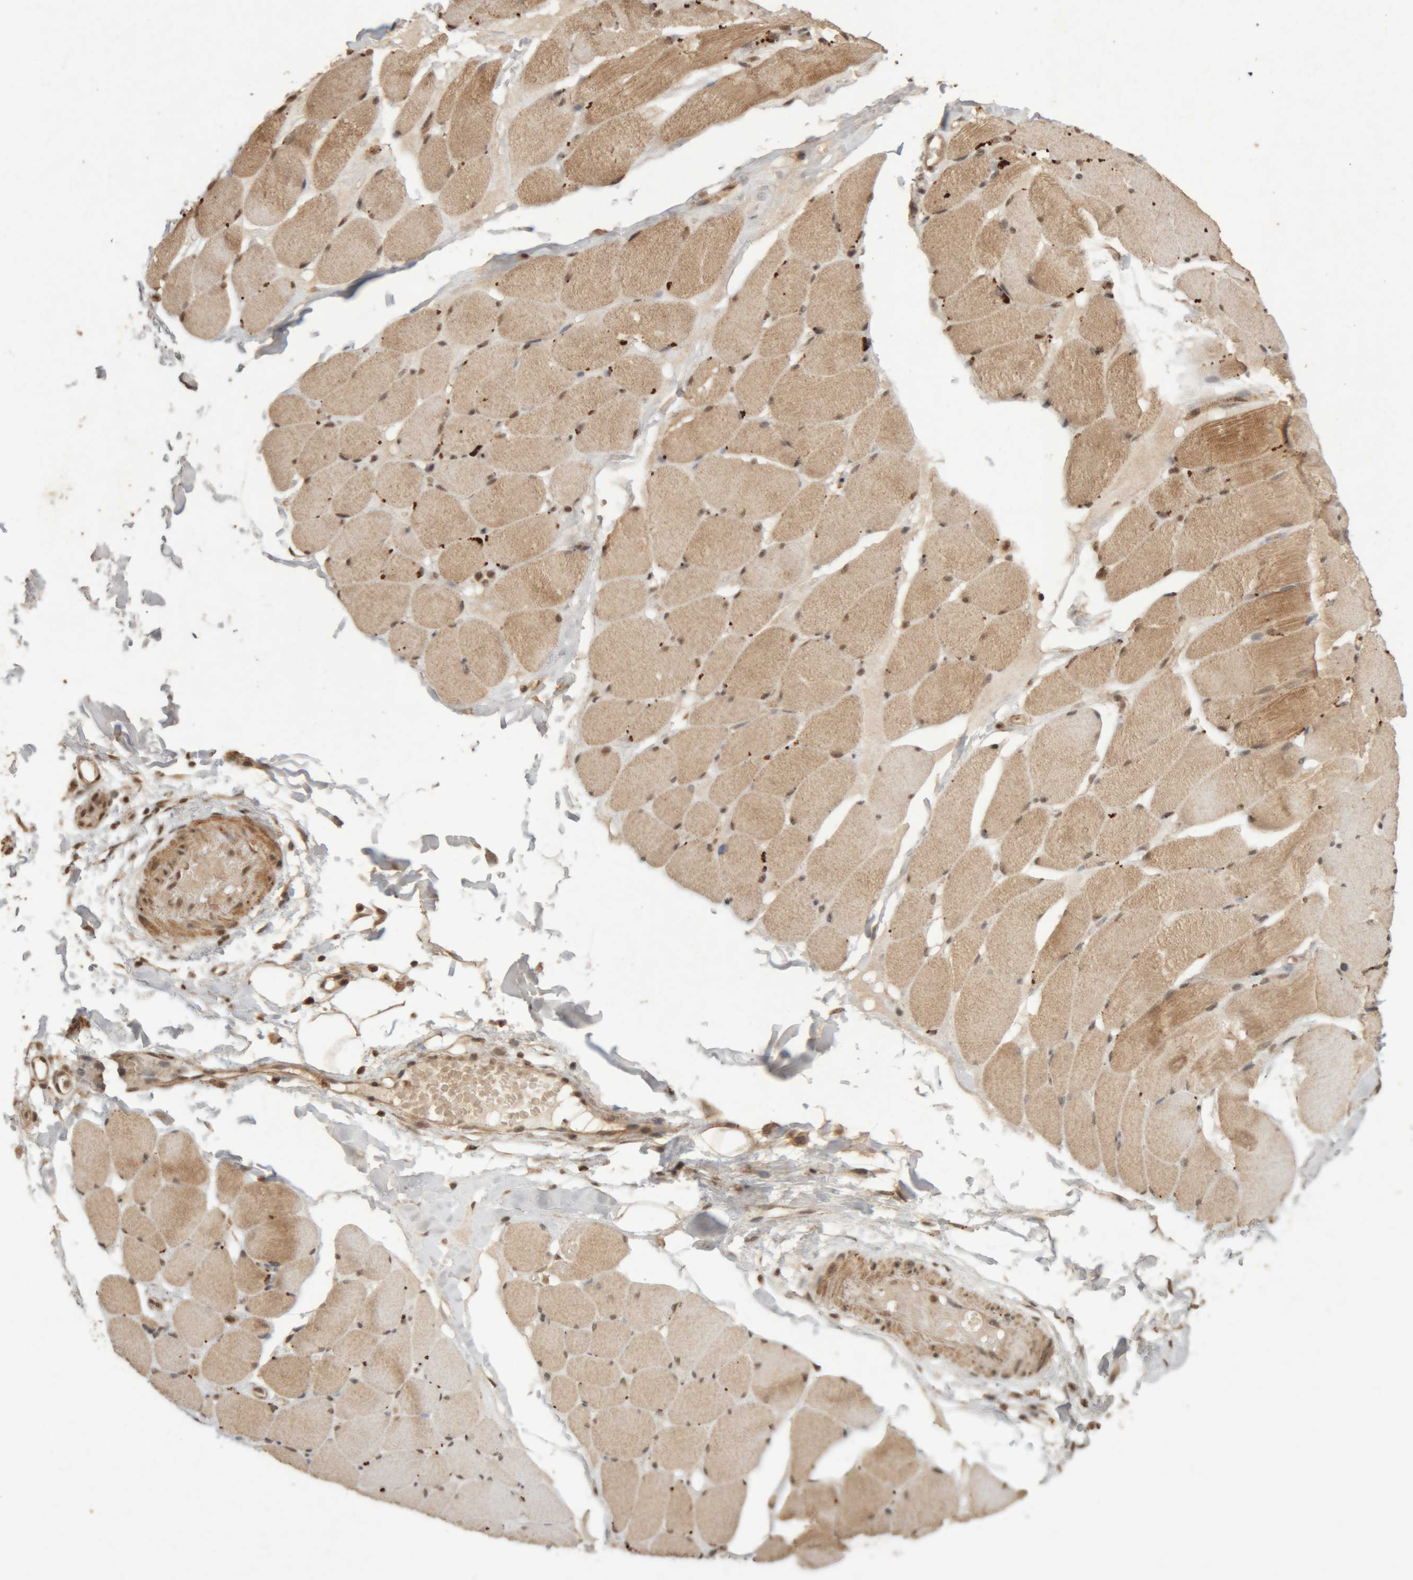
{"staining": {"intensity": "moderate", "quantity": ">75%", "location": "cytoplasmic/membranous,nuclear"}, "tissue": "skeletal muscle", "cell_type": "Myocytes", "image_type": "normal", "snomed": [{"axis": "morphology", "description": "Normal tissue, NOS"}, {"axis": "topography", "description": "Skin"}, {"axis": "topography", "description": "Skeletal muscle"}], "caption": "The immunohistochemical stain labels moderate cytoplasmic/membranous,nuclear staining in myocytes of normal skeletal muscle. The staining was performed using DAB (3,3'-diaminobenzidine), with brown indicating positive protein expression. Nuclei are stained blue with hematoxylin.", "gene": "KEAP1", "patient": {"sex": "male", "age": 83}}